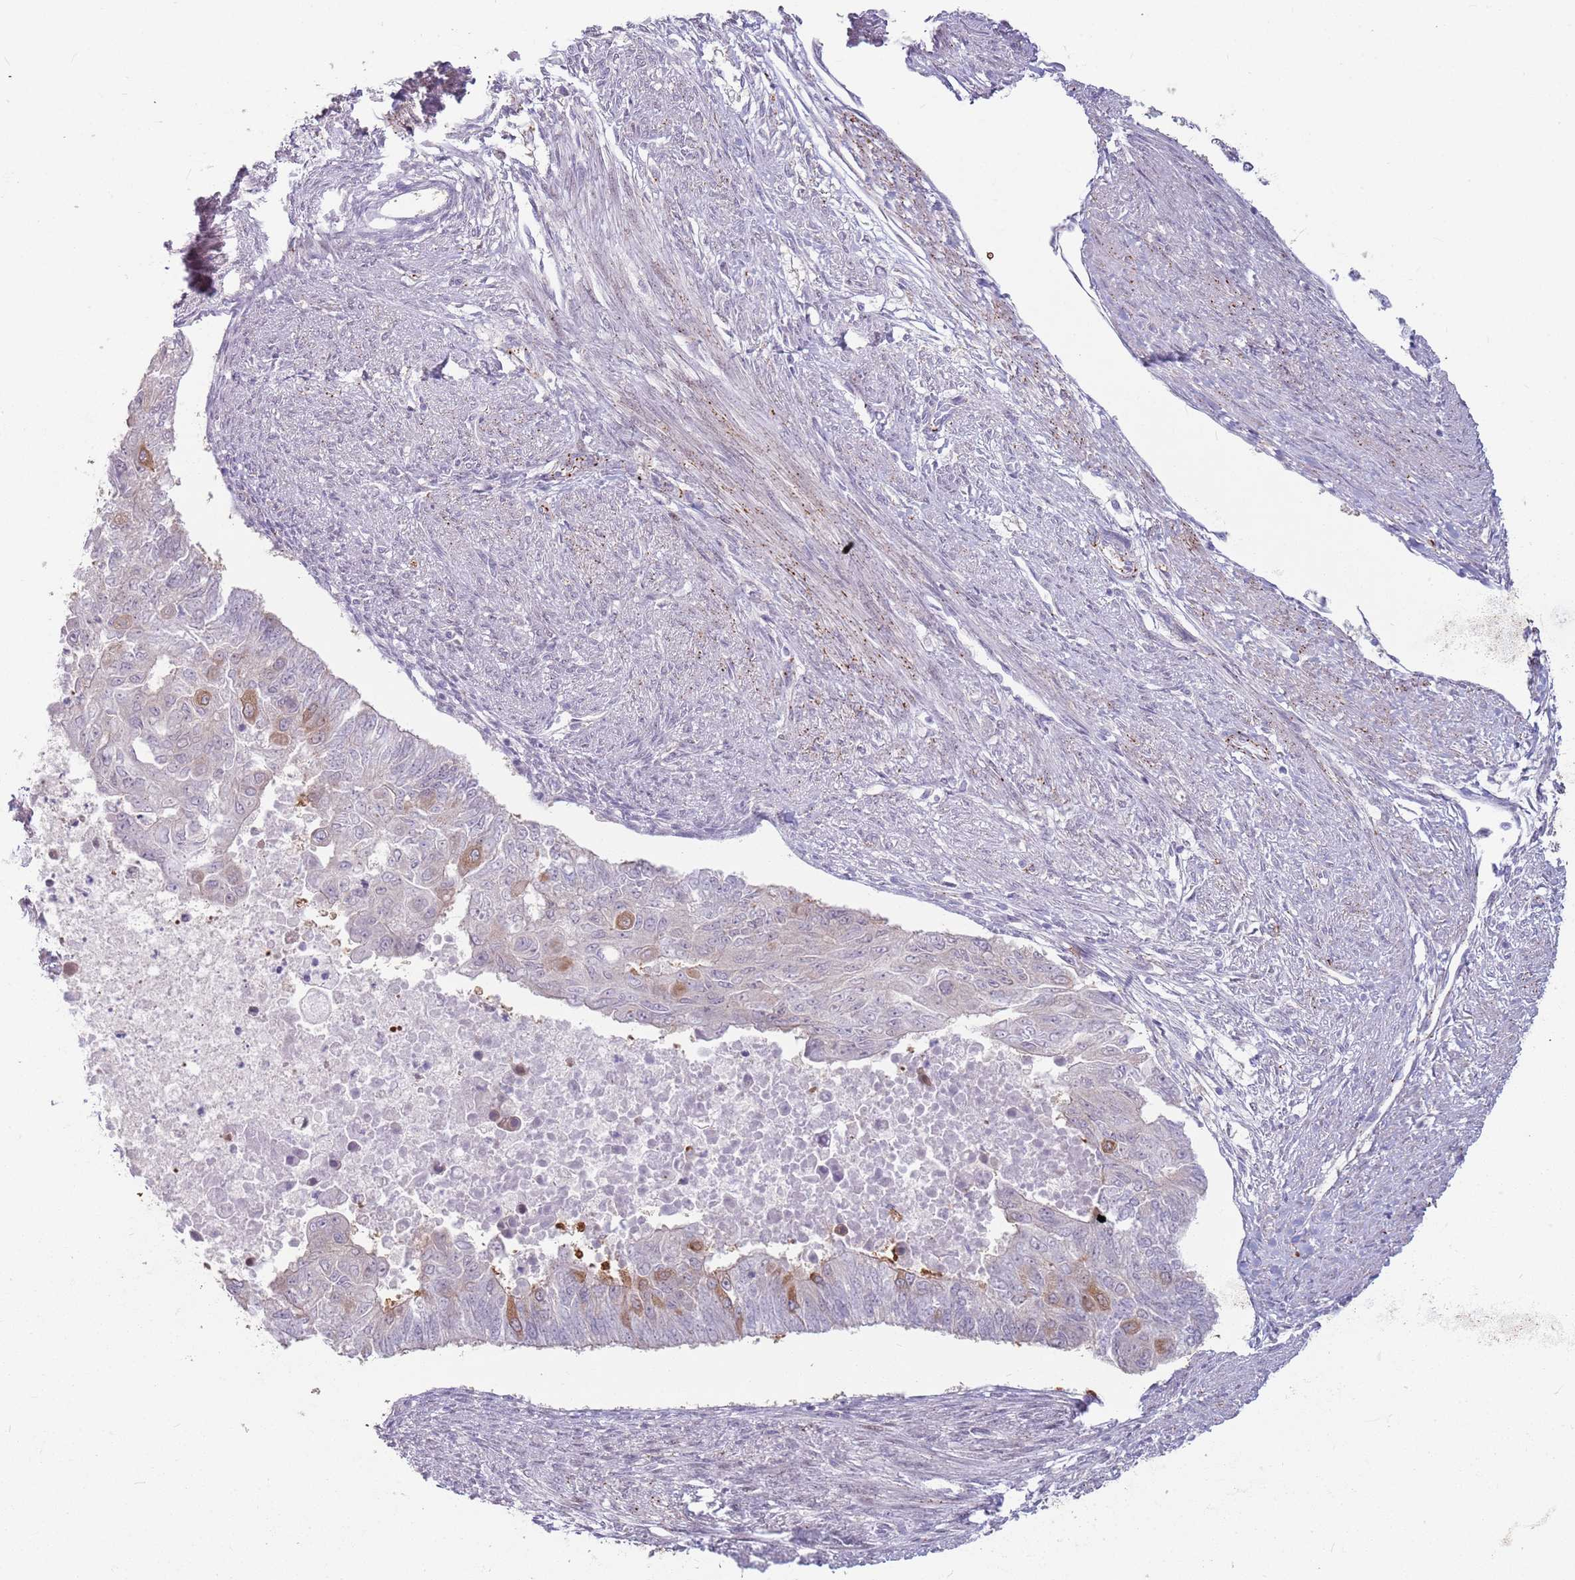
{"staining": {"intensity": "moderate", "quantity": "<25%", "location": "cytoplasmic/membranous"}, "tissue": "endometrial cancer", "cell_type": "Tumor cells", "image_type": "cancer", "snomed": [{"axis": "morphology", "description": "Adenocarcinoma, NOS"}, {"axis": "topography", "description": "Endometrium"}], "caption": "A histopathology image of endometrial cancer (adenocarcinoma) stained for a protein reveals moderate cytoplasmic/membranous brown staining in tumor cells.", "gene": "LDHD", "patient": {"sex": "female", "age": 32}}